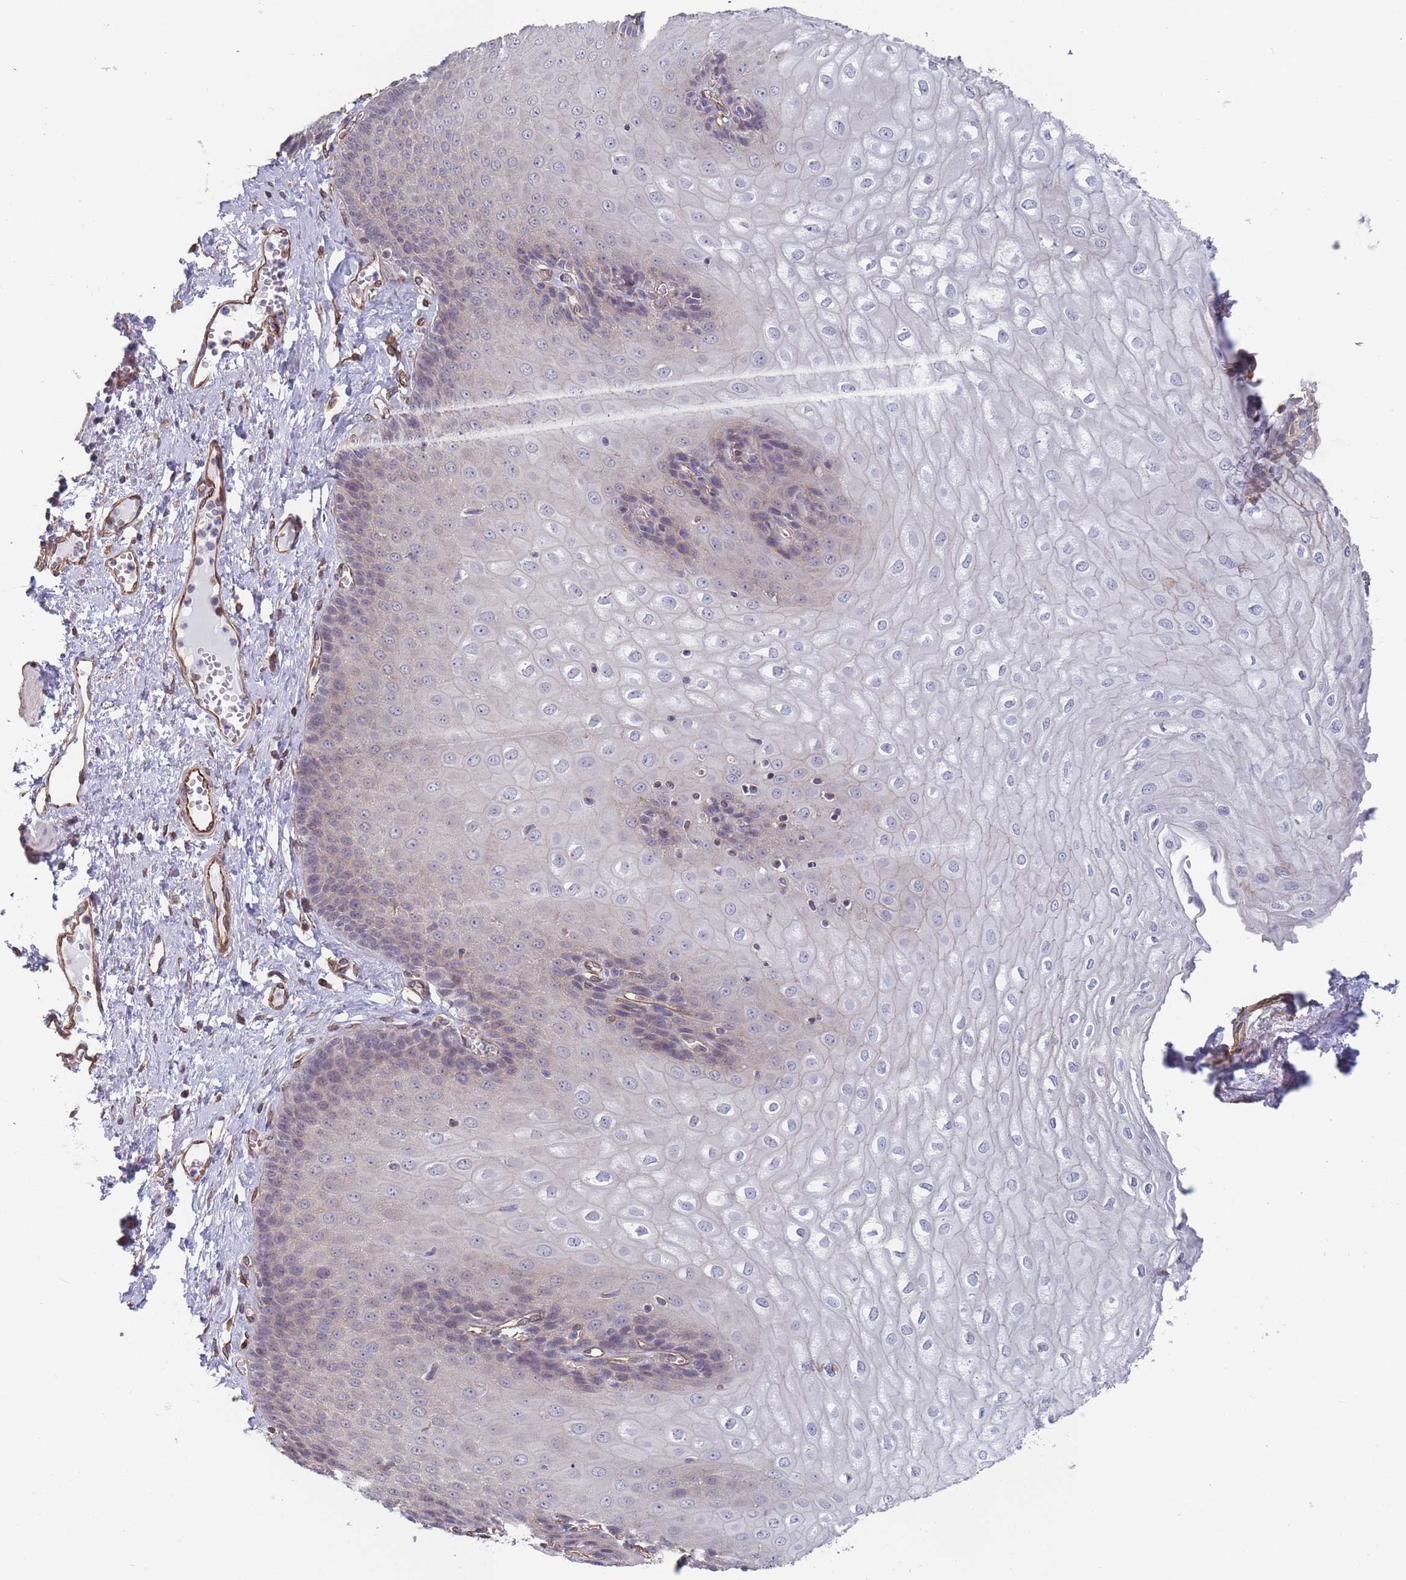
{"staining": {"intensity": "weak", "quantity": "<25%", "location": "cytoplasmic/membranous"}, "tissue": "esophagus", "cell_type": "Squamous epithelial cells", "image_type": "normal", "snomed": [{"axis": "morphology", "description": "Normal tissue, NOS"}, {"axis": "topography", "description": "Esophagus"}], "caption": "Squamous epithelial cells show no significant protein staining in benign esophagus. (DAB (3,3'-diaminobenzidine) immunohistochemistry, high magnification).", "gene": "SLC1A6", "patient": {"sex": "male", "age": 60}}